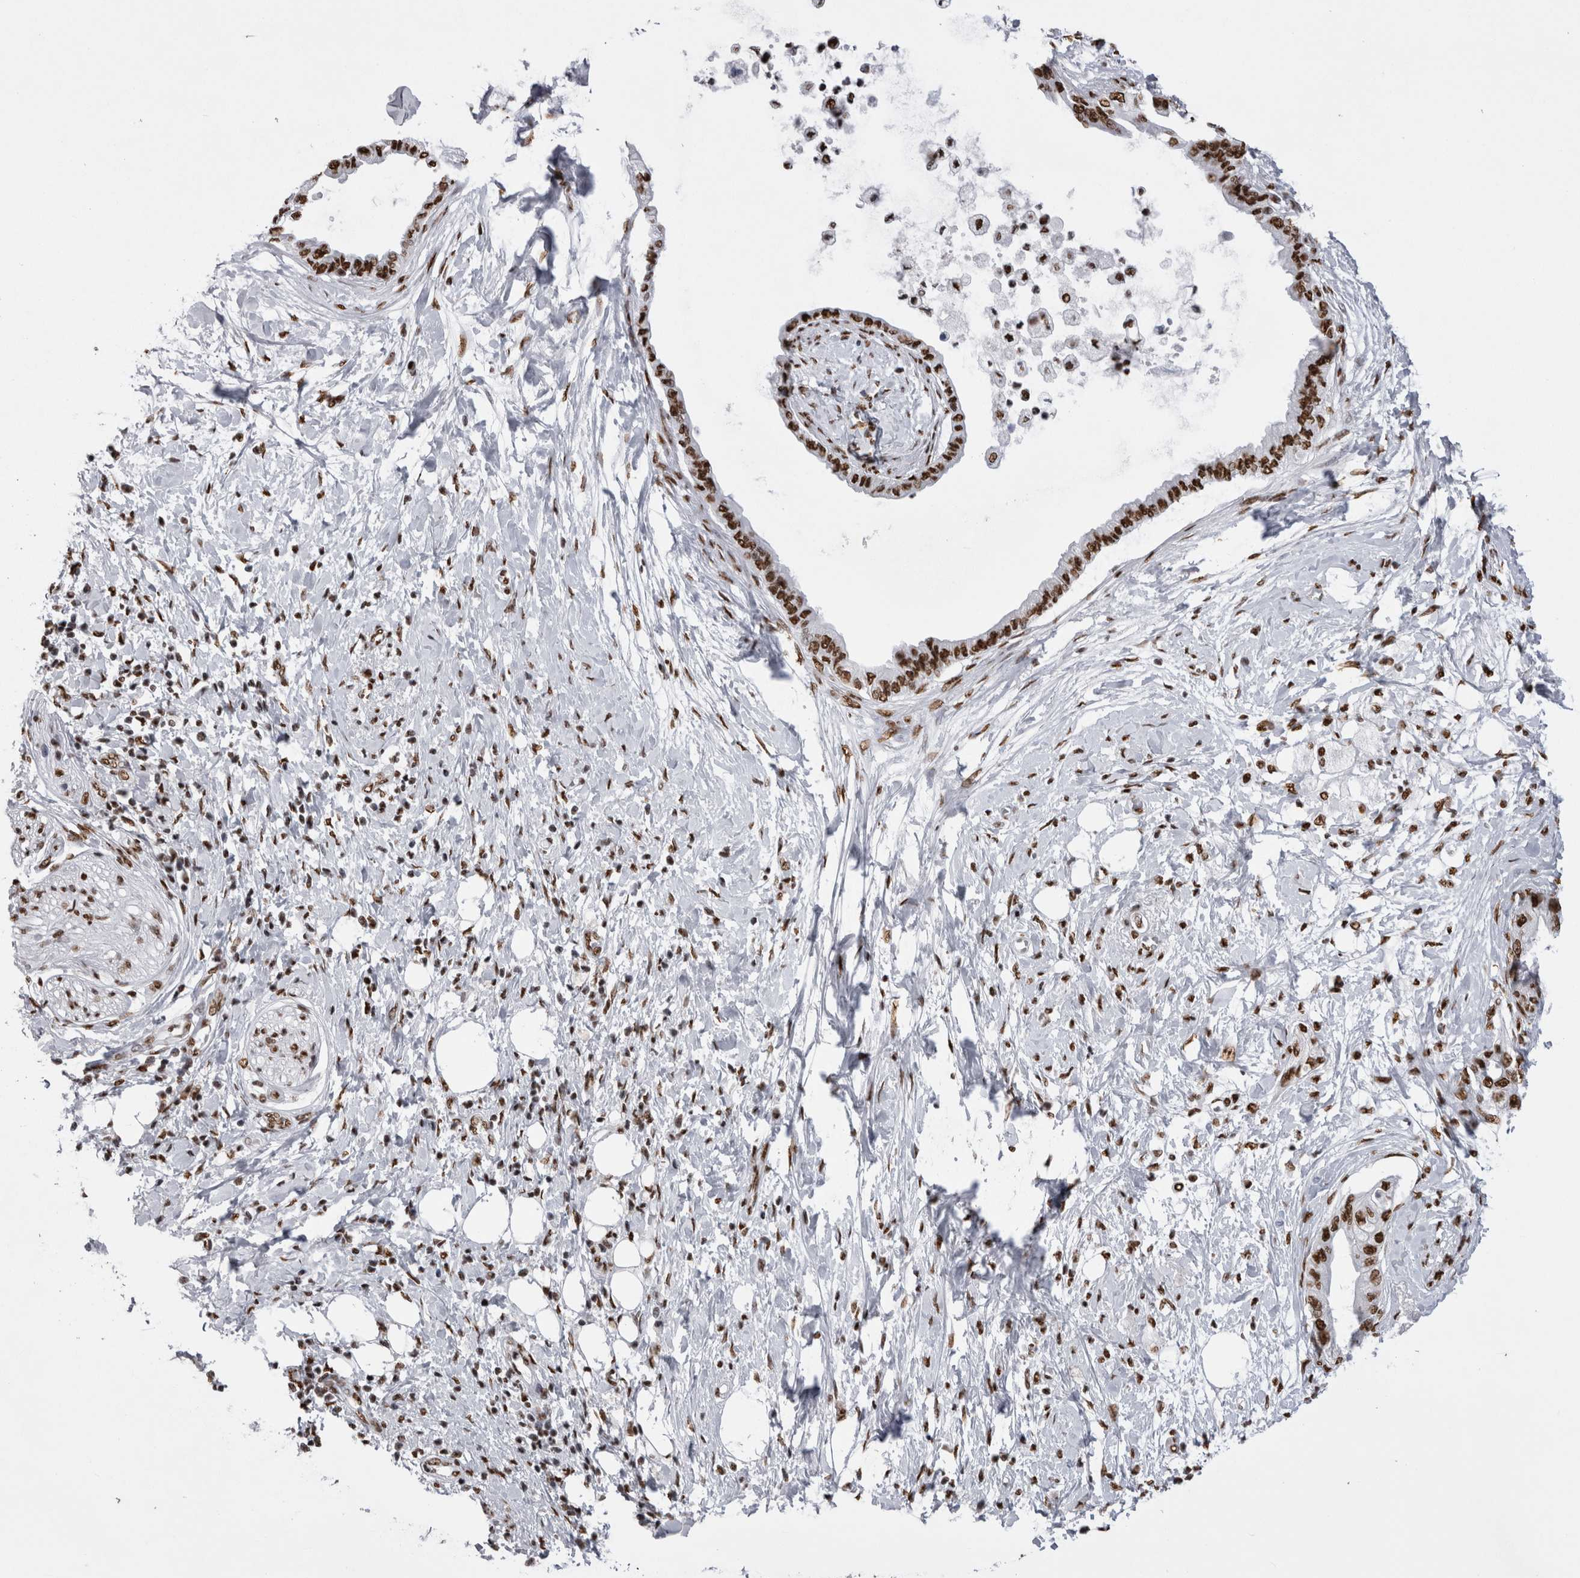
{"staining": {"intensity": "strong", "quantity": ">75%", "location": "nuclear"}, "tissue": "pancreatic cancer", "cell_type": "Tumor cells", "image_type": "cancer", "snomed": [{"axis": "morphology", "description": "Normal tissue, NOS"}, {"axis": "morphology", "description": "Adenocarcinoma, NOS"}, {"axis": "topography", "description": "Pancreas"}, {"axis": "topography", "description": "Duodenum"}], "caption": "A photomicrograph of human pancreatic cancer (adenocarcinoma) stained for a protein displays strong nuclear brown staining in tumor cells.", "gene": "ALPK3", "patient": {"sex": "female", "age": 60}}